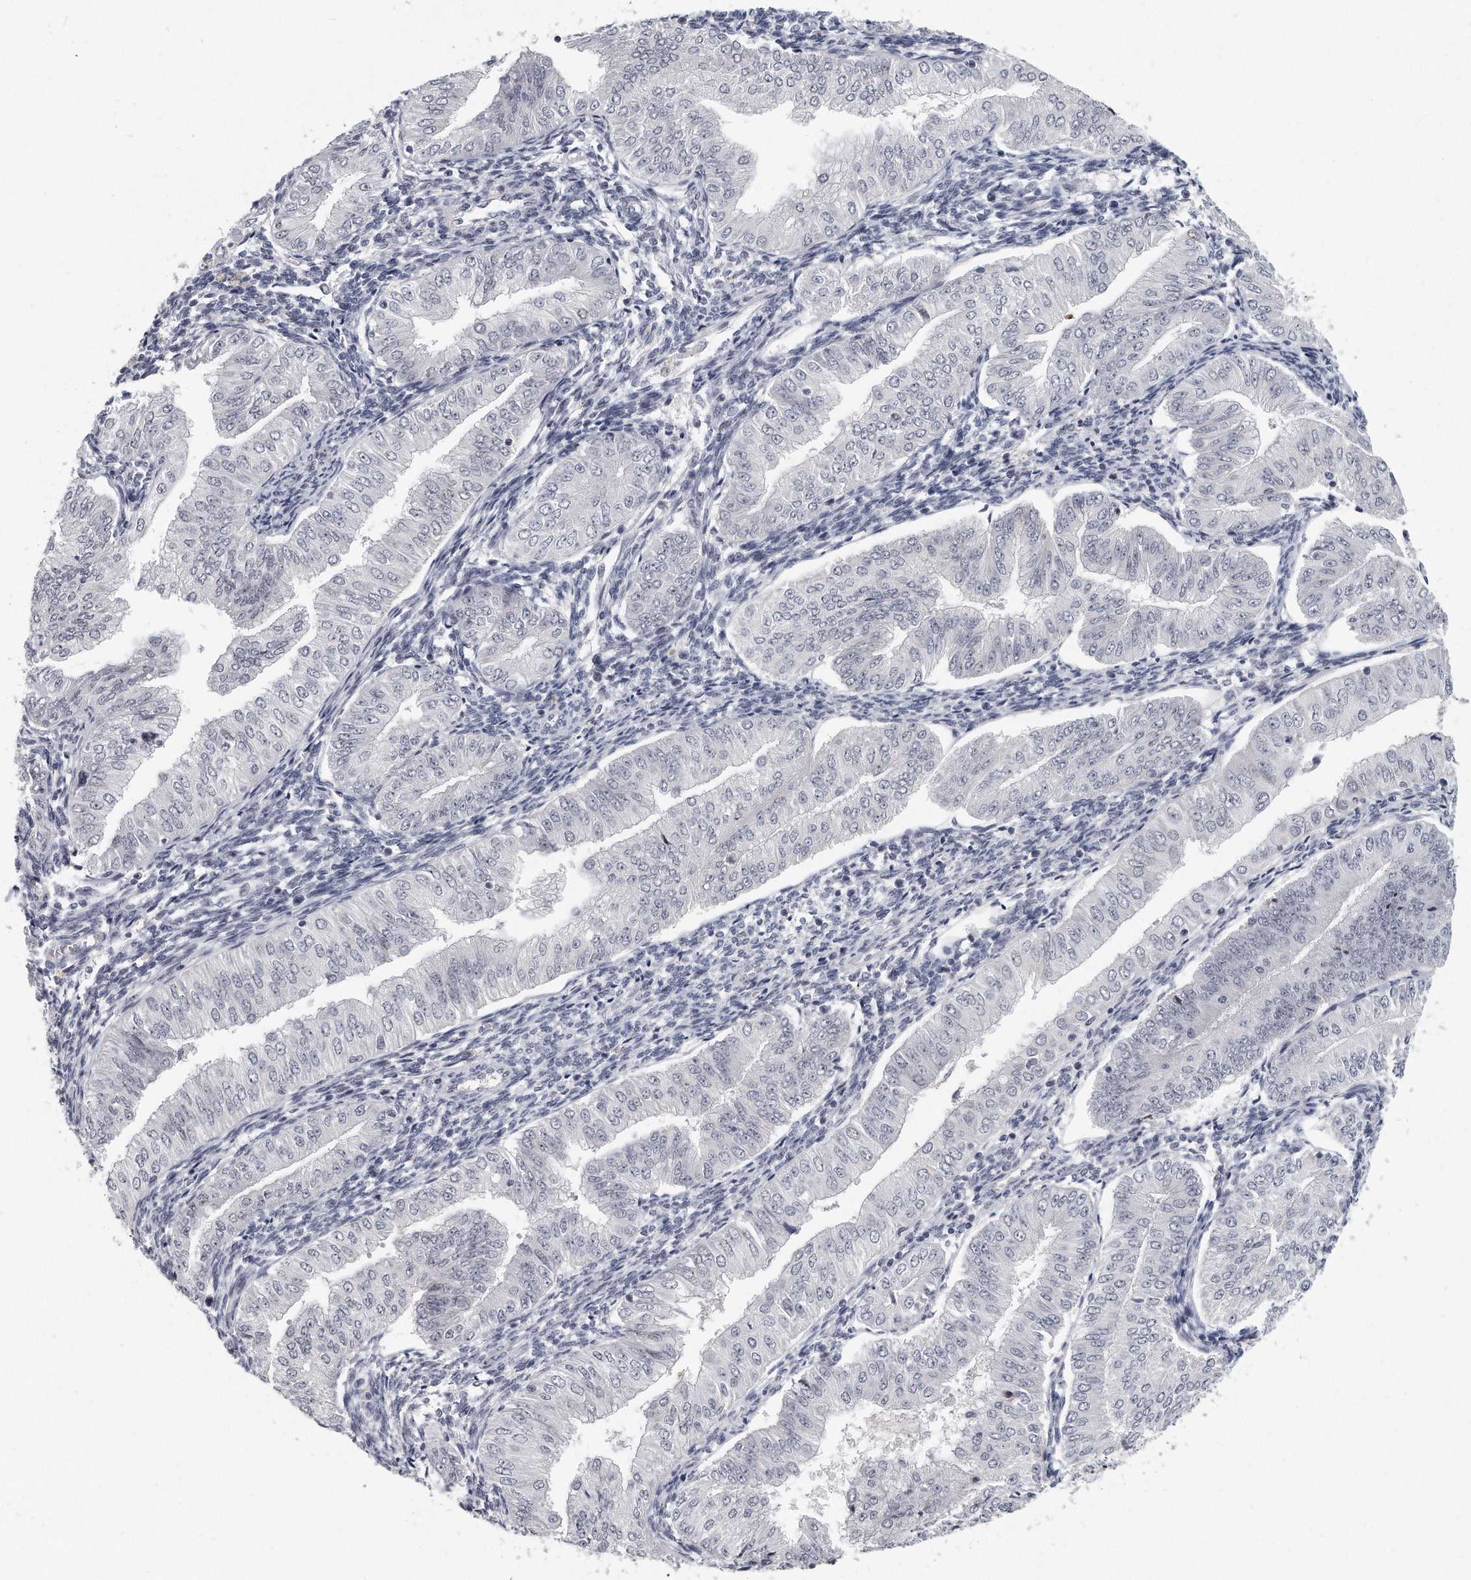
{"staining": {"intensity": "negative", "quantity": "none", "location": "none"}, "tissue": "endometrial cancer", "cell_type": "Tumor cells", "image_type": "cancer", "snomed": [{"axis": "morphology", "description": "Normal tissue, NOS"}, {"axis": "morphology", "description": "Adenocarcinoma, NOS"}, {"axis": "topography", "description": "Endometrium"}], "caption": "Endometrial adenocarcinoma was stained to show a protein in brown. There is no significant staining in tumor cells. Nuclei are stained in blue.", "gene": "TFCP2L1", "patient": {"sex": "female", "age": 53}}